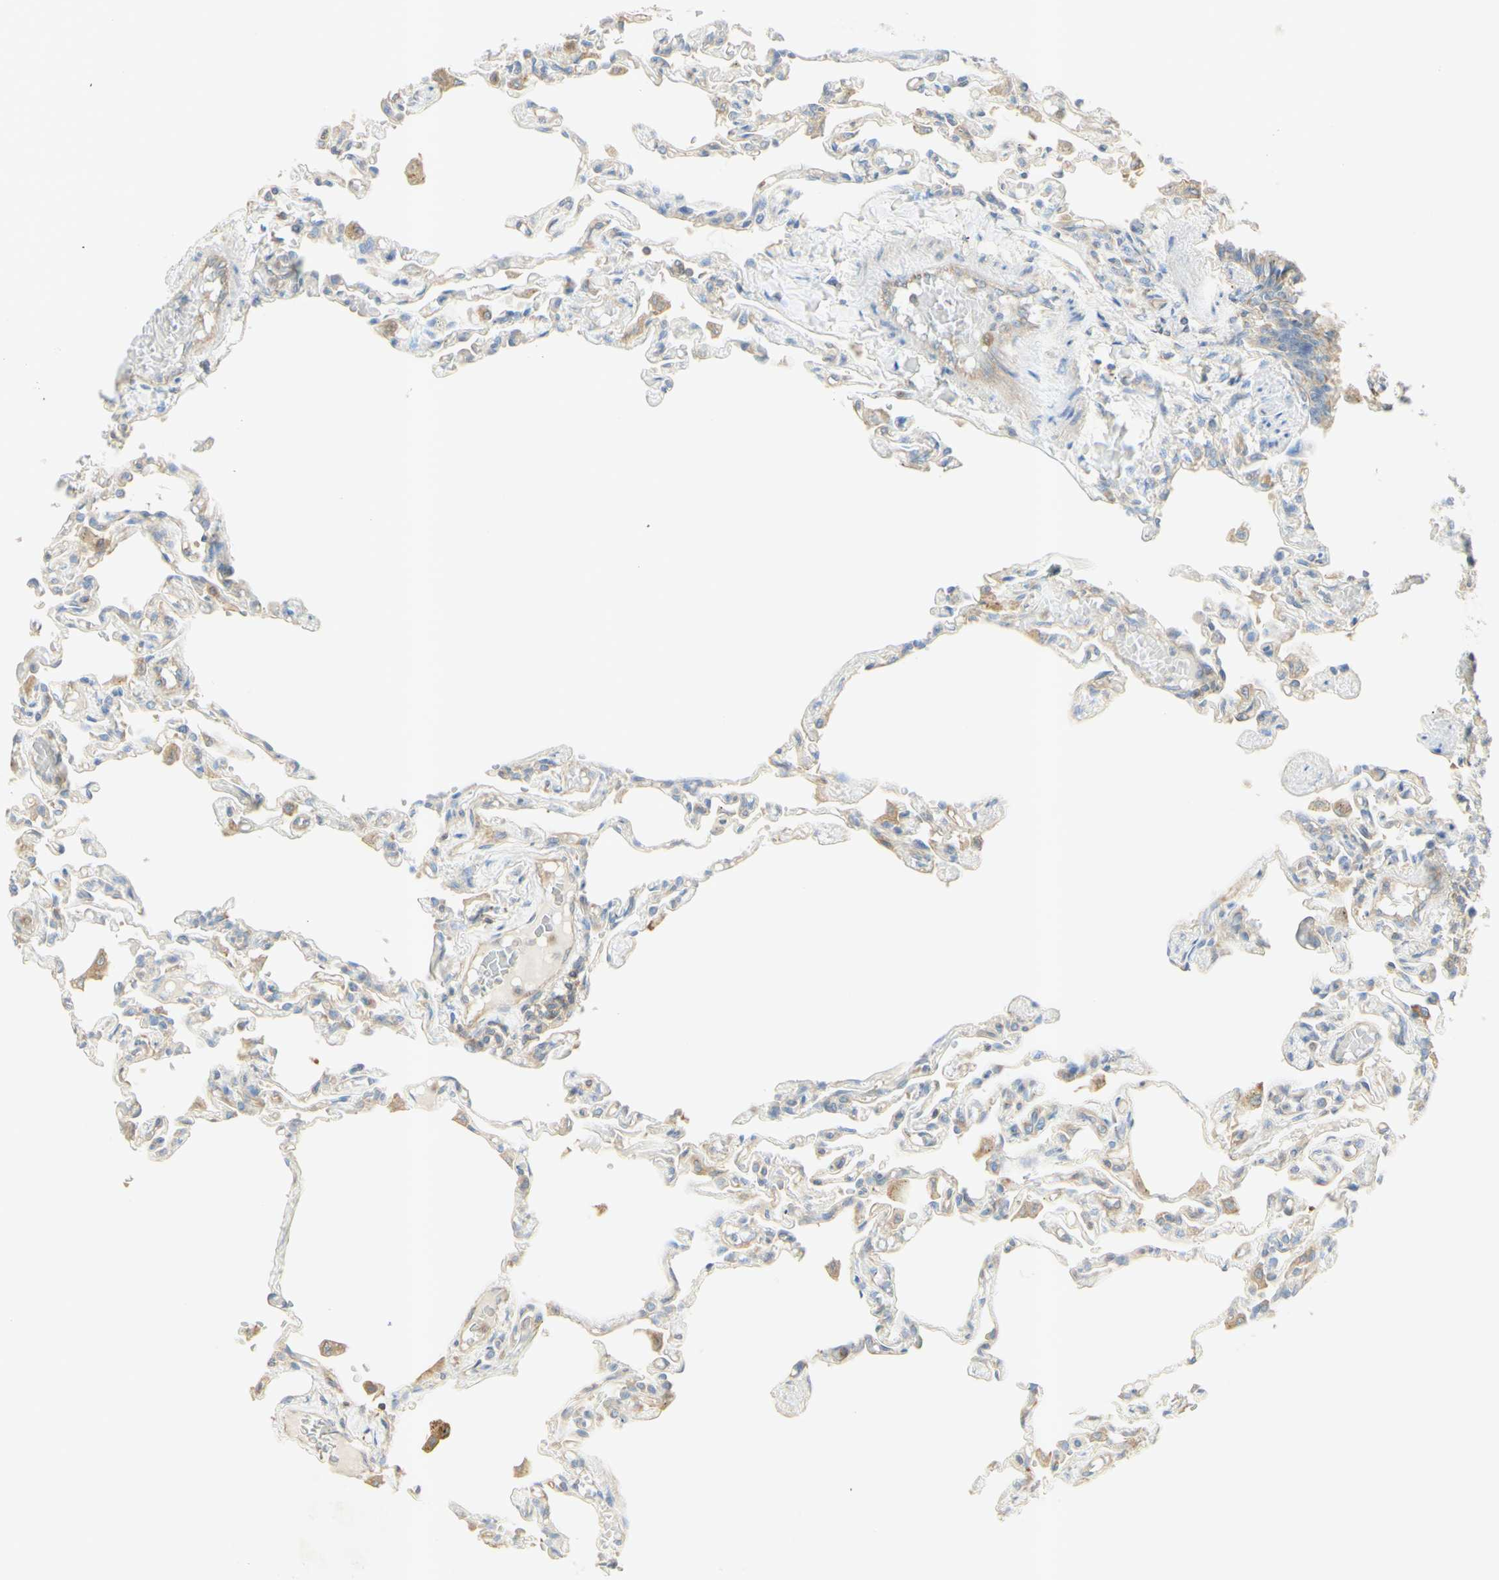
{"staining": {"intensity": "weak", "quantity": ">75%", "location": "cytoplasmic/membranous"}, "tissue": "lung", "cell_type": "Alveolar cells", "image_type": "normal", "snomed": [{"axis": "morphology", "description": "Normal tissue, NOS"}, {"axis": "topography", "description": "Lung"}], "caption": "This is a micrograph of IHC staining of benign lung, which shows weak staining in the cytoplasmic/membranous of alveolar cells.", "gene": "IKBKG", "patient": {"sex": "male", "age": 21}}